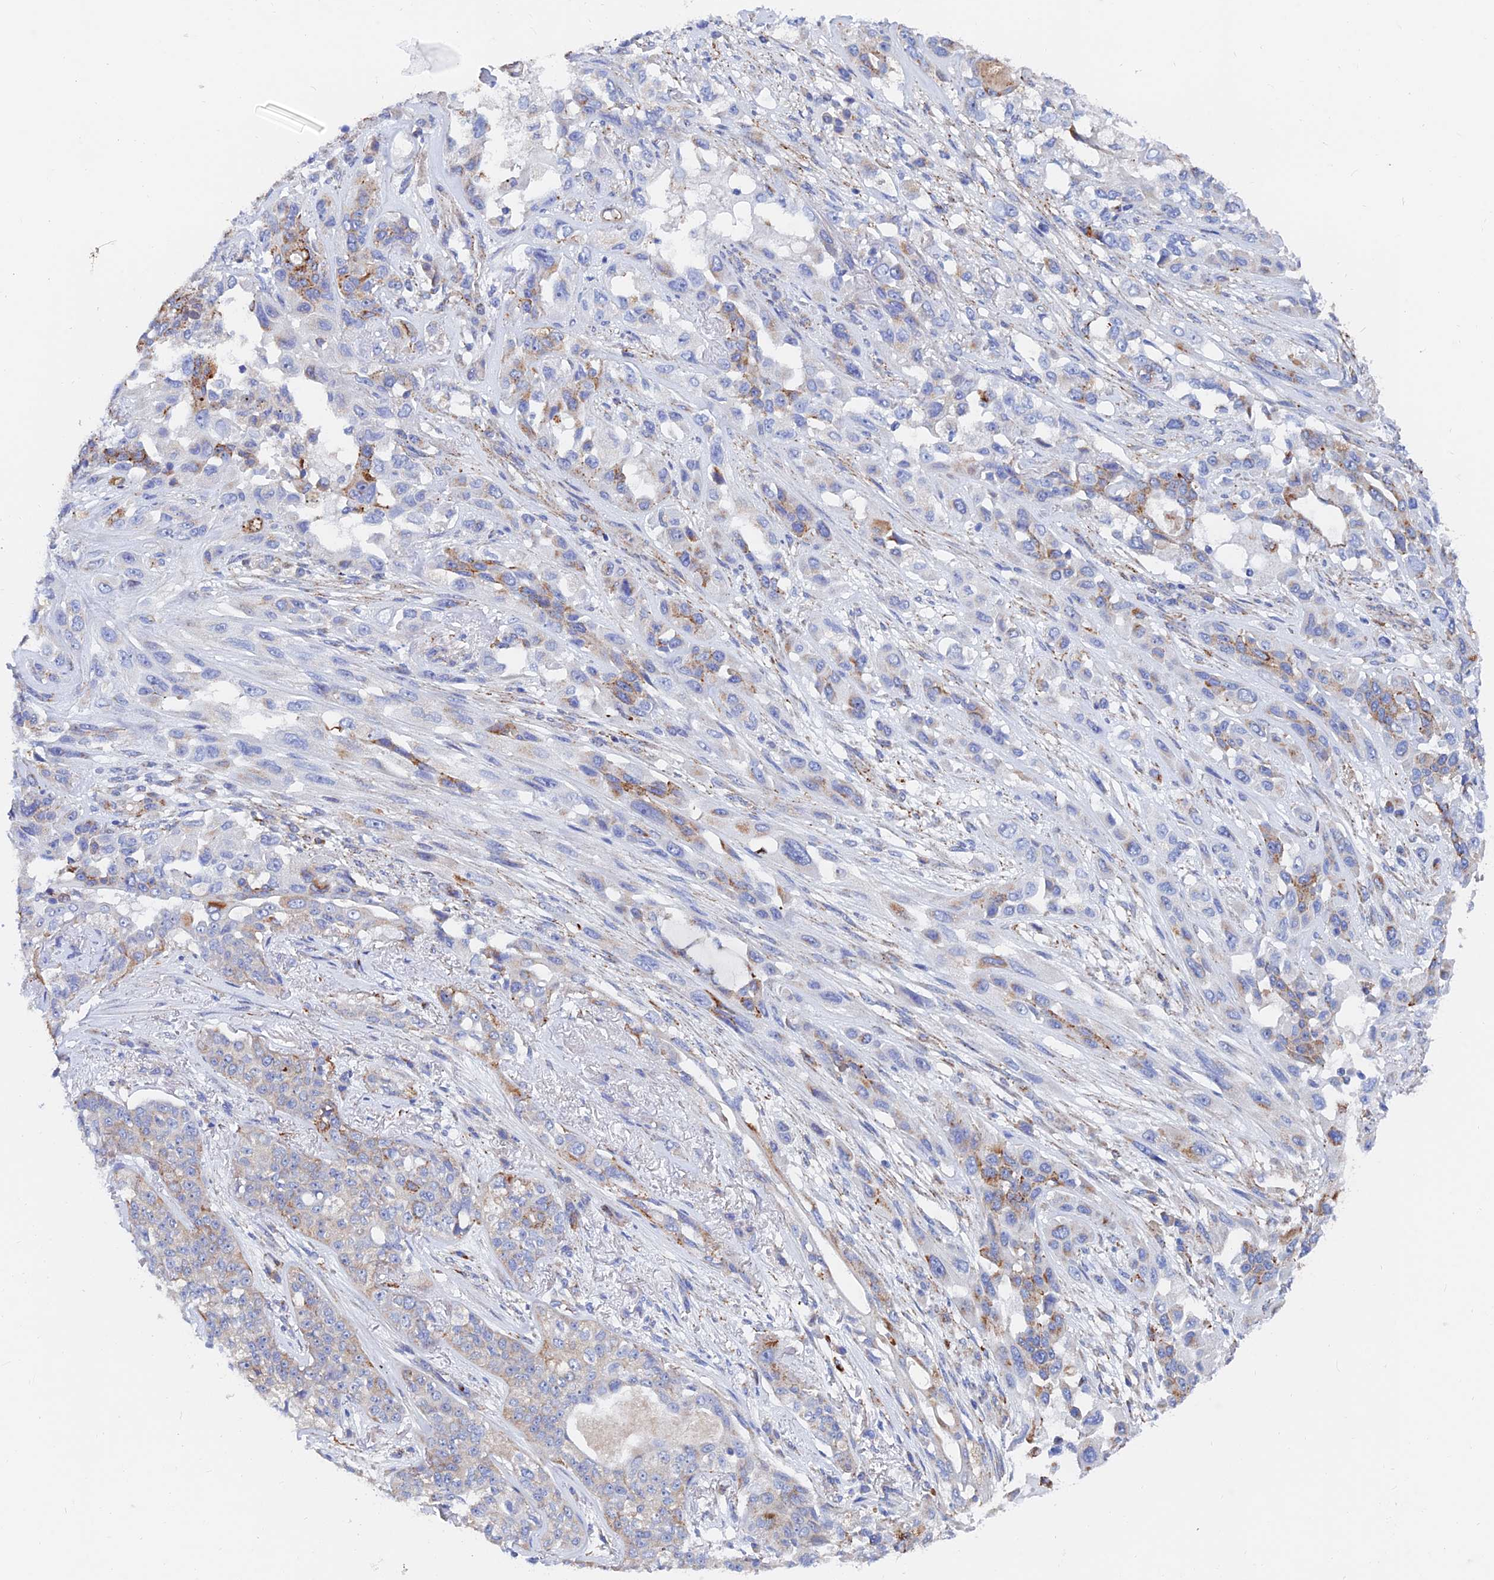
{"staining": {"intensity": "moderate", "quantity": "<25%", "location": "cytoplasmic/membranous"}, "tissue": "lung cancer", "cell_type": "Tumor cells", "image_type": "cancer", "snomed": [{"axis": "morphology", "description": "Squamous cell carcinoma, NOS"}, {"axis": "topography", "description": "Lung"}], "caption": "Immunohistochemistry image of neoplastic tissue: human lung cancer (squamous cell carcinoma) stained using IHC exhibits low levels of moderate protein expression localized specifically in the cytoplasmic/membranous of tumor cells, appearing as a cytoplasmic/membranous brown color.", "gene": "SPNS1", "patient": {"sex": "female", "age": 70}}